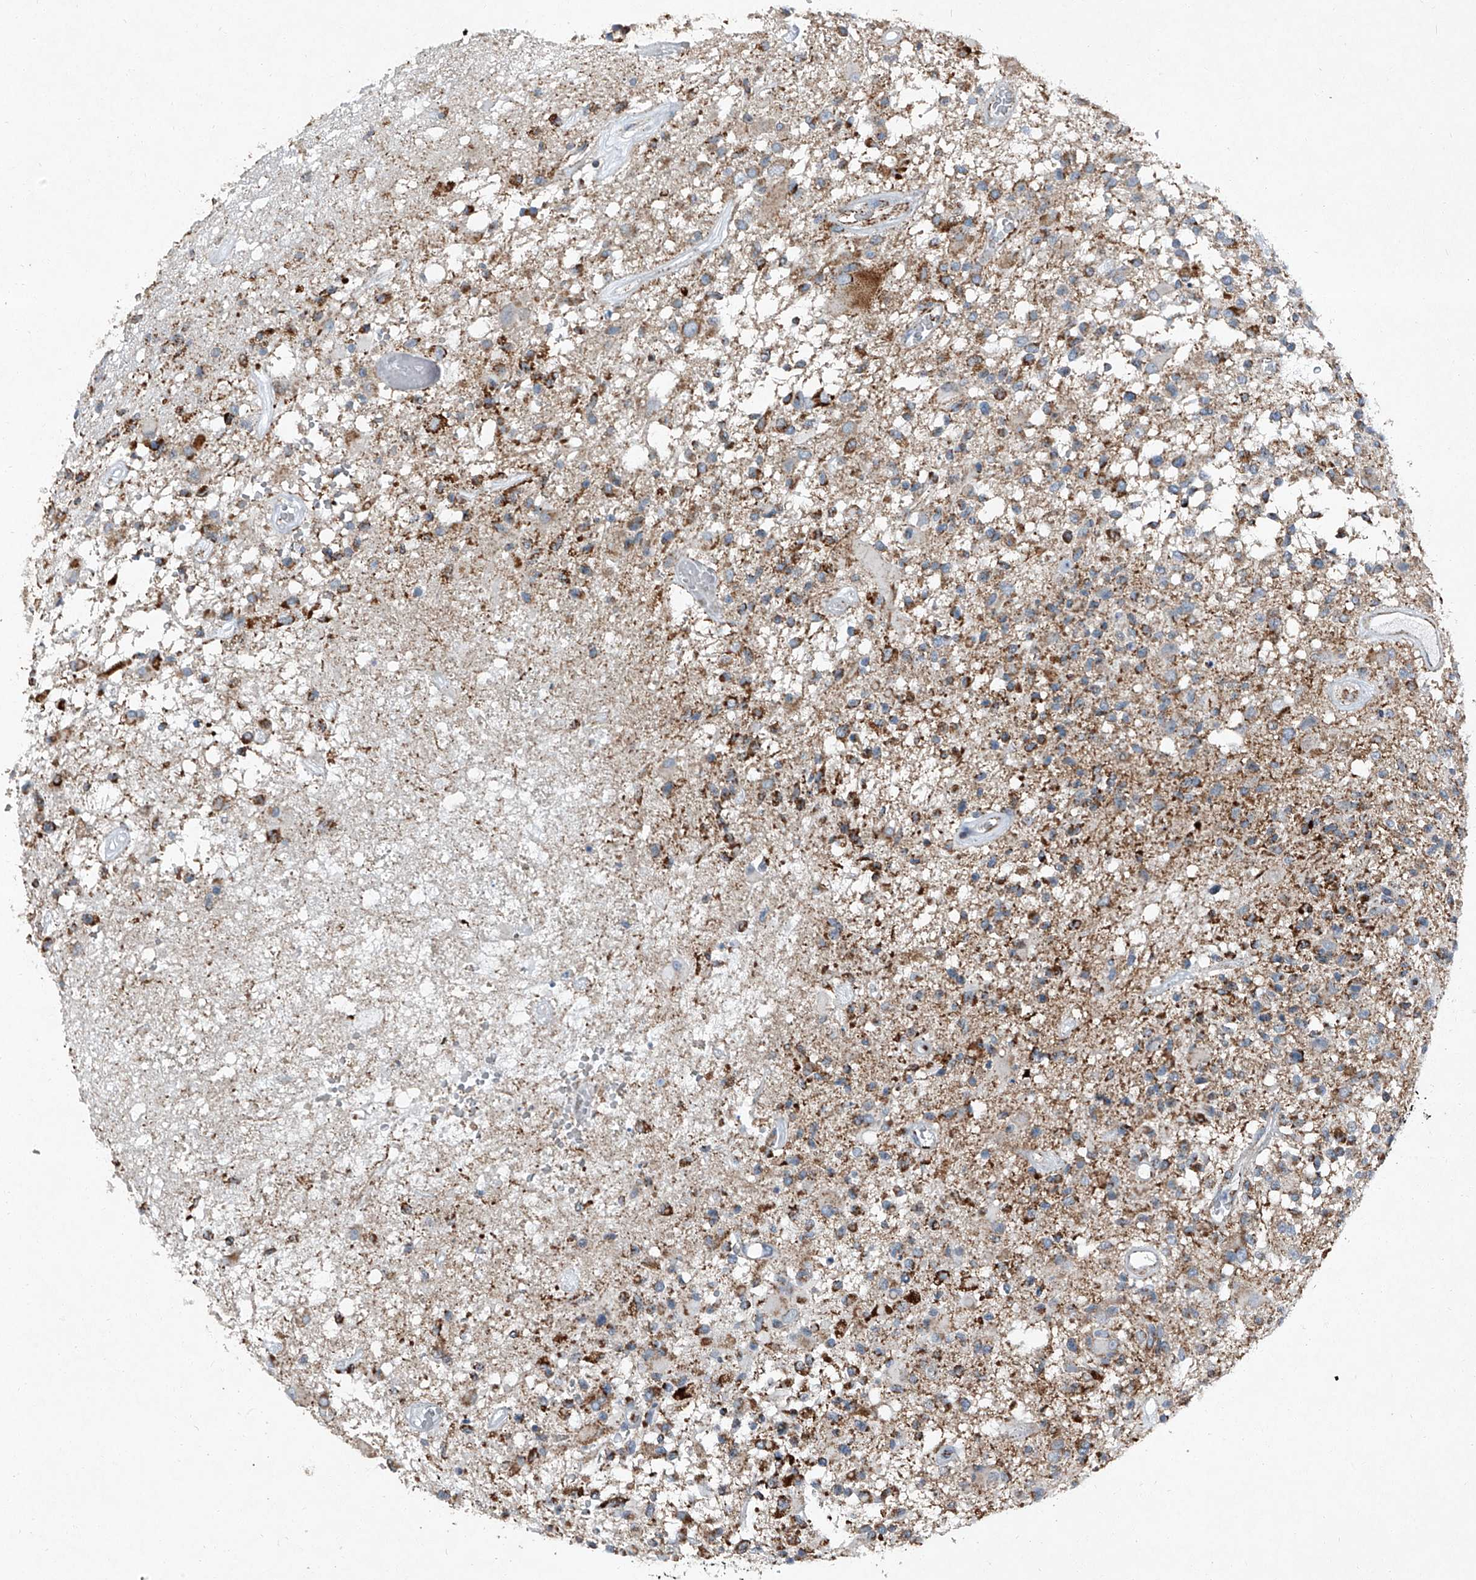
{"staining": {"intensity": "moderate", "quantity": "<25%", "location": "cytoplasmic/membranous"}, "tissue": "glioma", "cell_type": "Tumor cells", "image_type": "cancer", "snomed": [{"axis": "morphology", "description": "Glioma, malignant, High grade"}, {"axis": "morphology", "description": "Glioblastoma, NOS"}, {"axis": "topography", "description": "Brain"}], "caption": "The photomicrograph reveals staining of high-grade glioma (malignant), revealing moderate cytoplasmic/membranous protein positivity (brown color) within tumor cells. (DAB IHC with brightfield microscopy, high magnification).", "gene": "CHRNA7", "patient": {"sex": "male", "age": 60}}